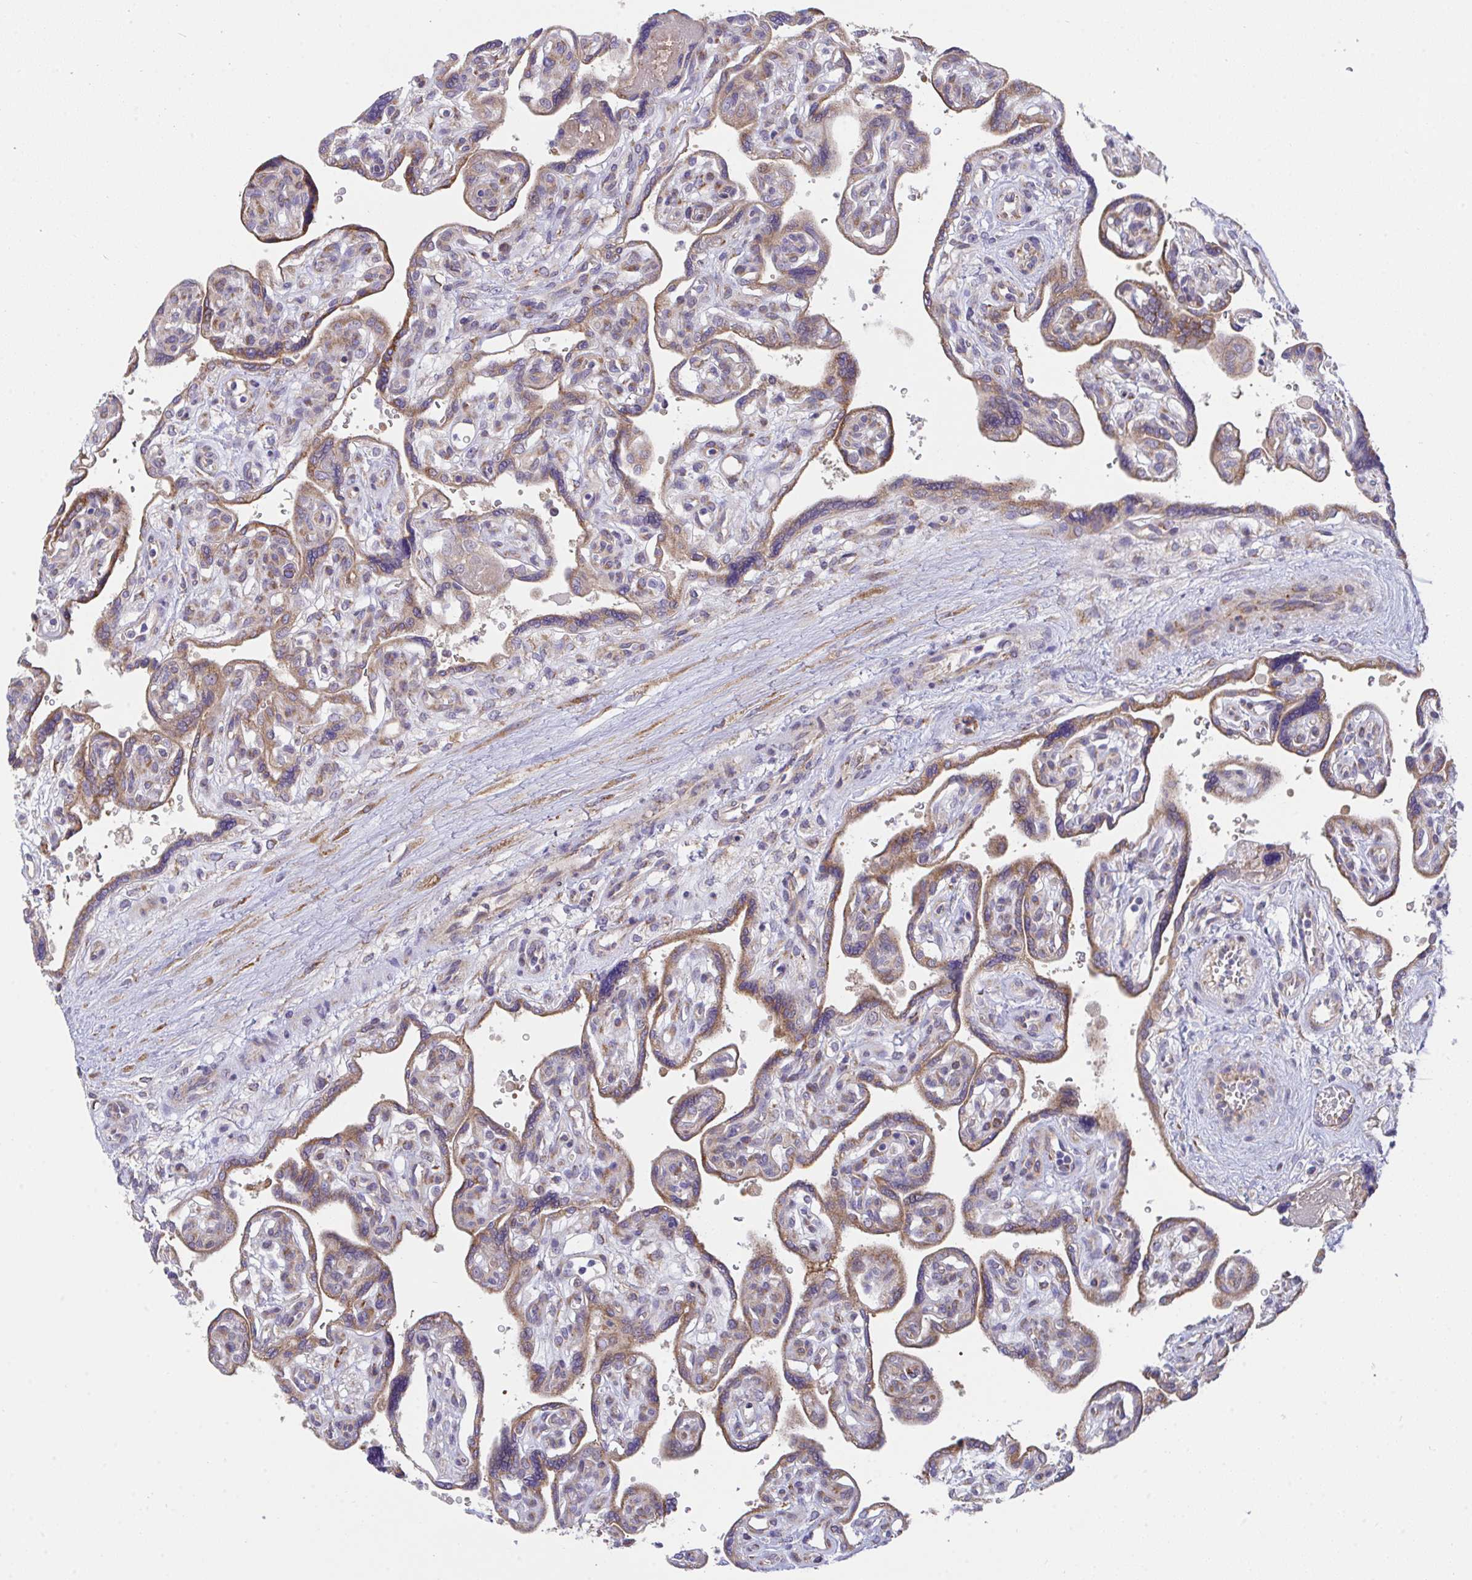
{"staining": {"intensity": "moderate", "quantity": ">75%", "location": "cytoplasmic/membranous"}, "tissue": "placenta", "cell_type": "Decidual cells", "image_type": "normal", "snomed": [{"axis": "morphology", "description": "Normal tissue, NOS"}, {"axis": "topography", "description": "Placenta"}], "caption": "Benign placenta exhibits moderate cytoplasmic/membranous positivity in approximately >75% of decidual cells, visualized by immunohistochemistry. (DAB (3,3'-diaminobenzidine) IHC with brightfield microscopy, high magnification).", "gene": "MIA3", "patient": {"sex": "female", "age": 39}}